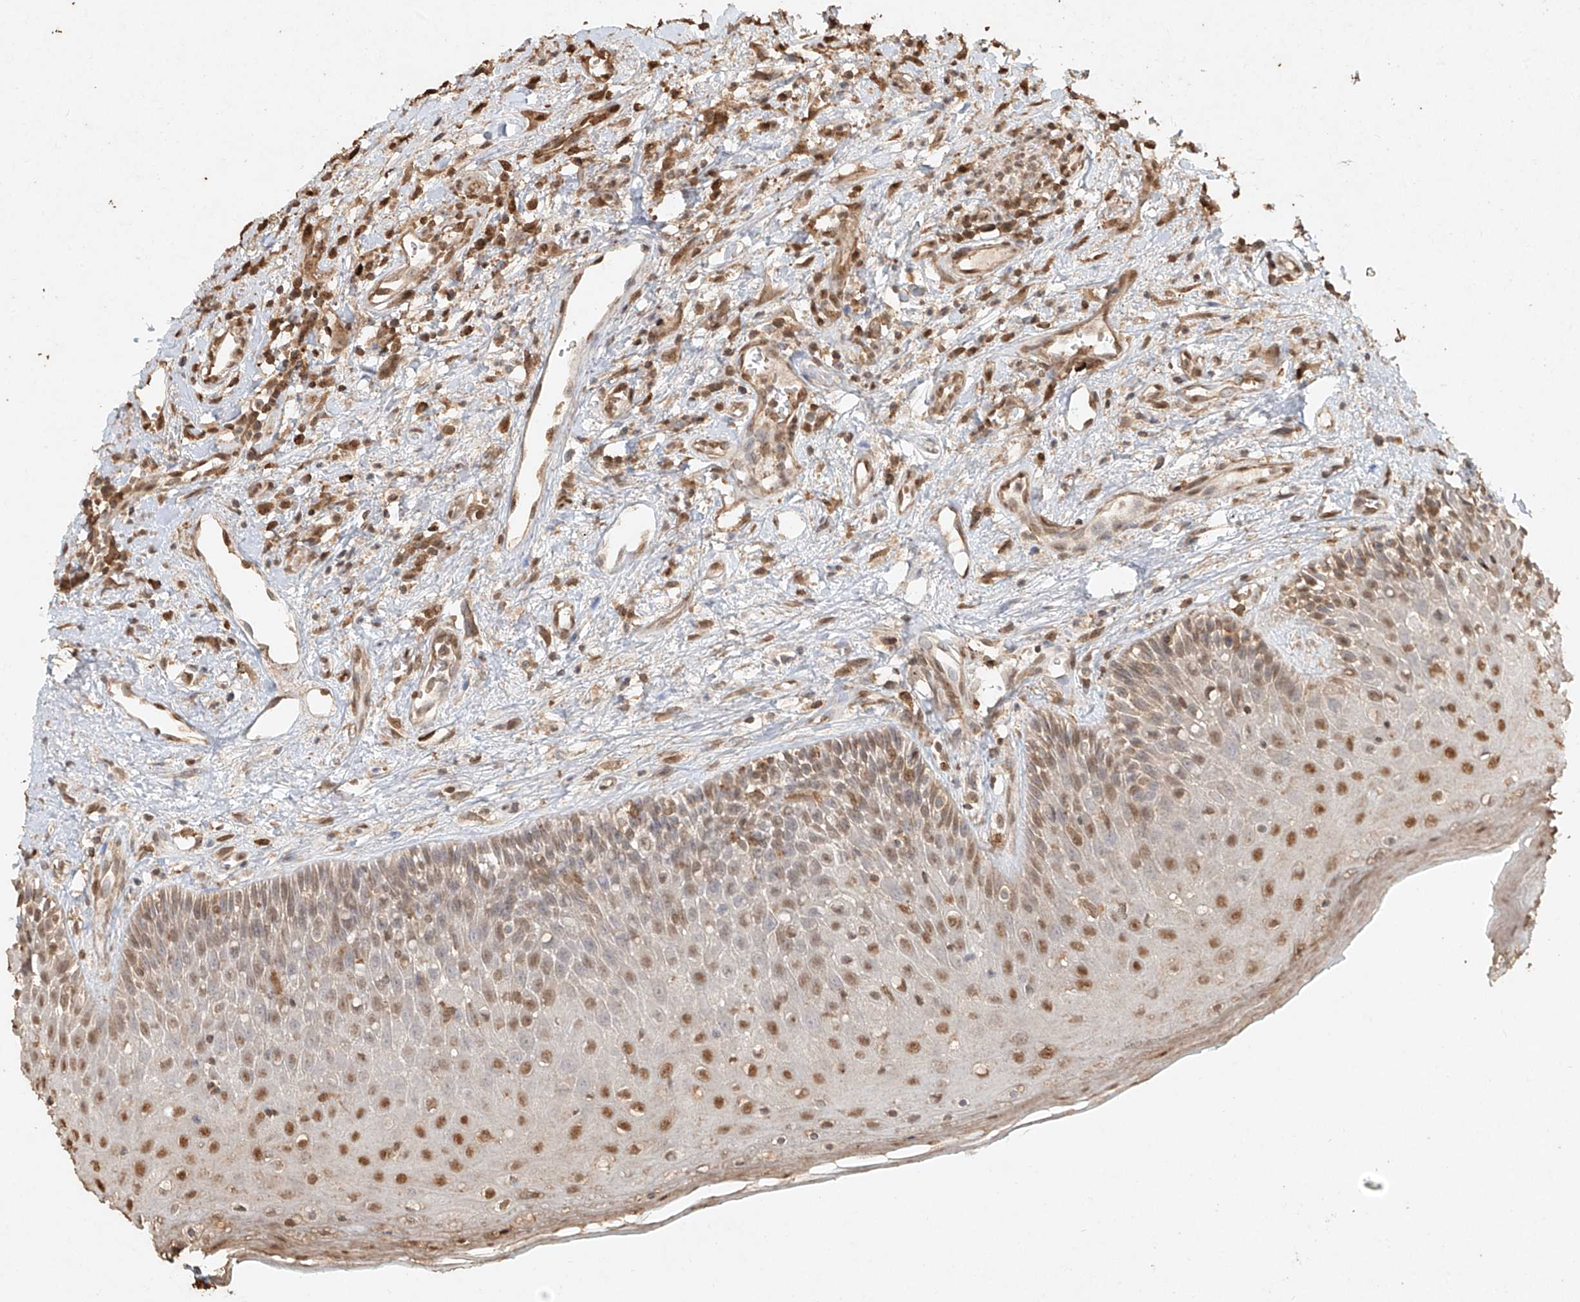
{"staining": {"intensity": "moderate", "quantity": ">75%", "location": "nuclear"}, "tissue": "oral mucosa", "cell_type": "Squamous epithelial cells", "image_type": "normal", "snomed": [{"axis": "morphology", "description": "Normal tissue, NOS"}, {"axis": "topography", "description": "Oral tissue"}], "caption": "Moderate nuclear protein positivity is seen in approximately >75% of squamous epithelial cells in oral mucosa. The protein of interest is stained brown, and the nuclei are stained in blue (DAB (3,3'-diaminobenzidine) IHC with brightfield microscopy, high magnification).", "gene": "TIGAR", "patient": {"sex": "female", "age": 70}}